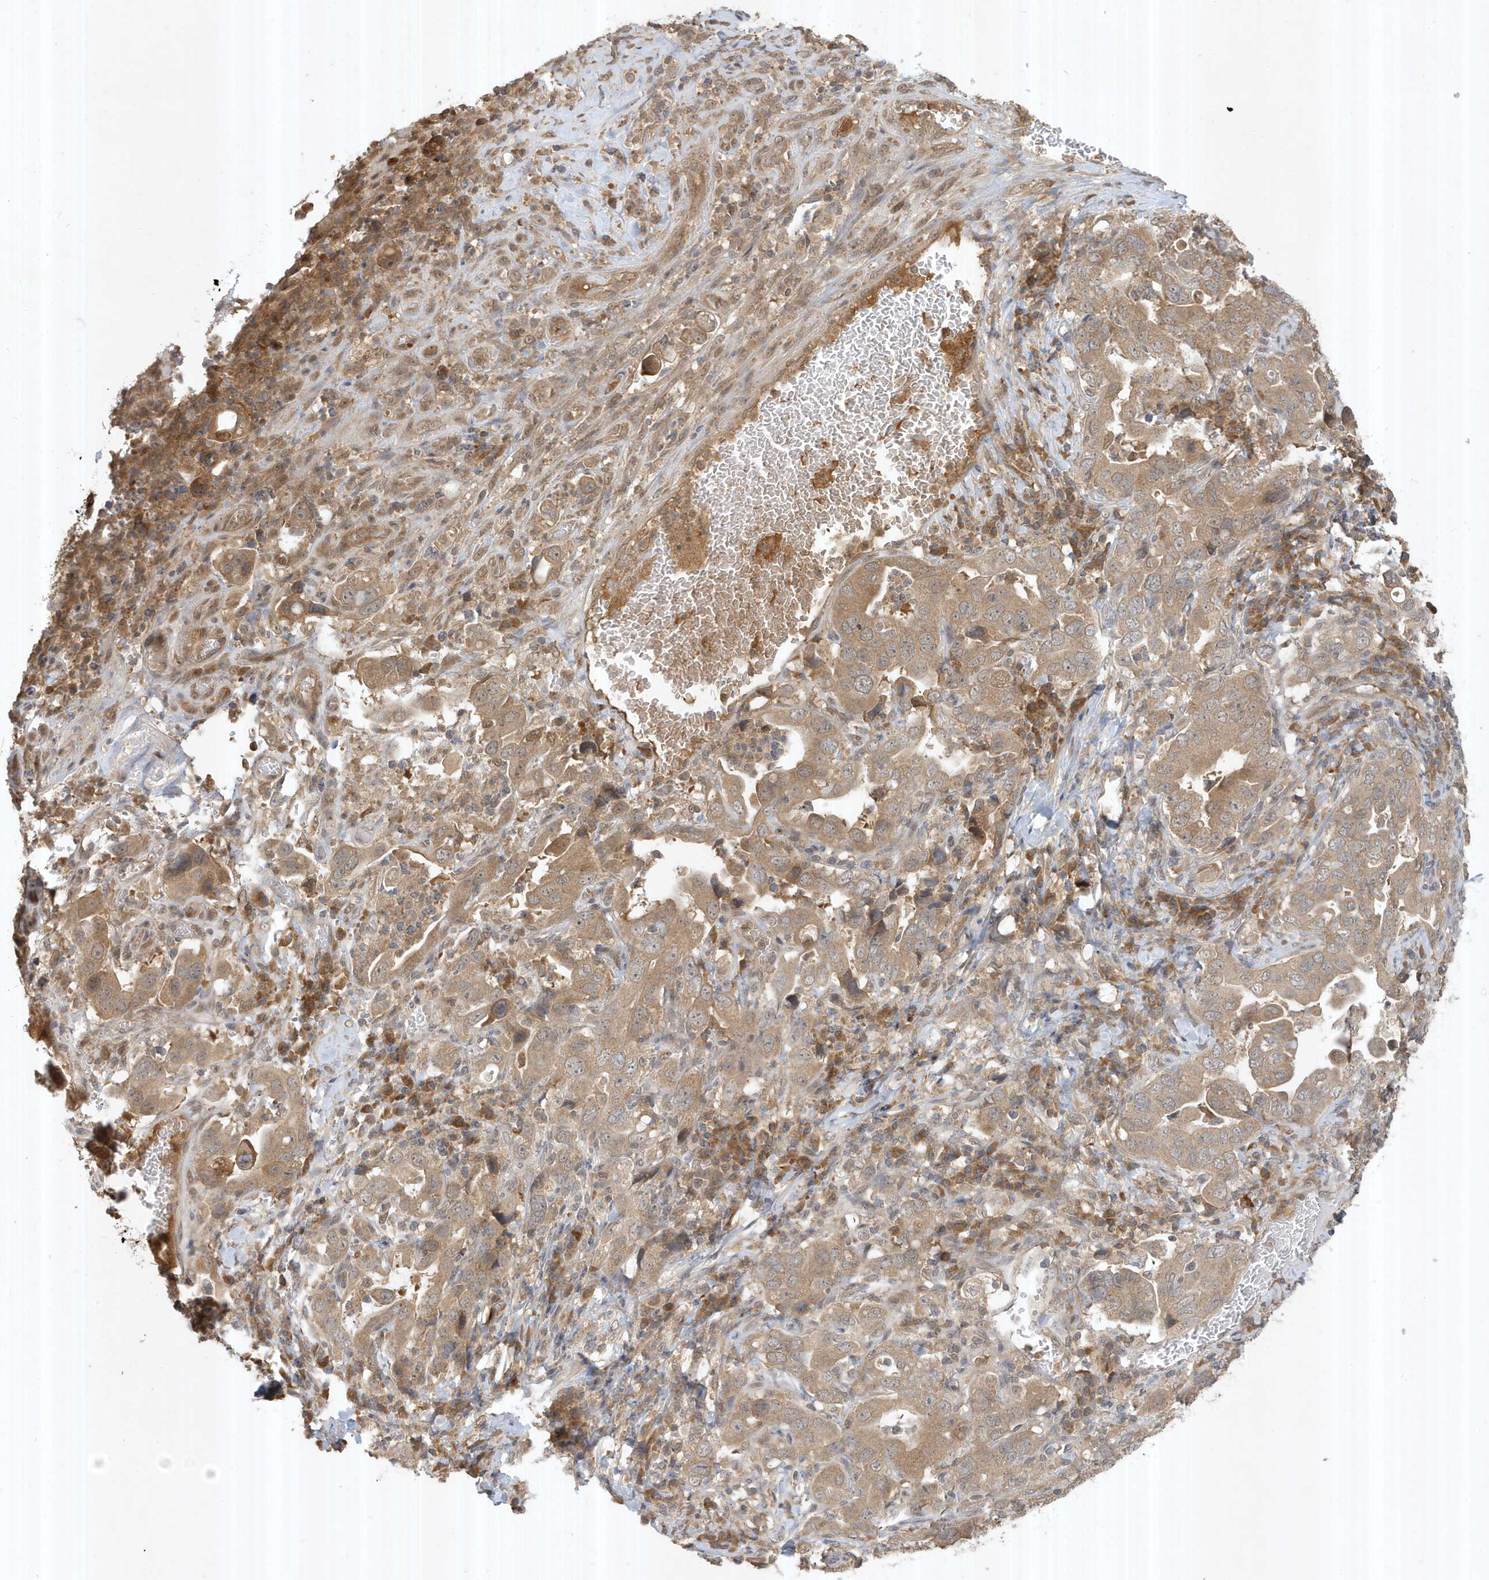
{"staining": {"intensity": "moderate", "quantity": ">75%", "location": "cytoplasmic/membranous"}, "tissue": "stomach cancer", "cell_type": "Tumor cells", "image_type": "cancer", "snomed": [{"axis": "morphology", "description": "Adenocarcinoma, NOS"}, {"axis": "topography", "description": "Stomach, upper"}], "caption": "A histopathology image showing moderate cytoplasmic/membranous expression in approximately >75% of tumor cells in stomach cancer (adenocarcinoma), as visualized by brown immunohistochemical staining.", "gene": "ABCB9", "patient": {"sex": "male", "age": 62}}